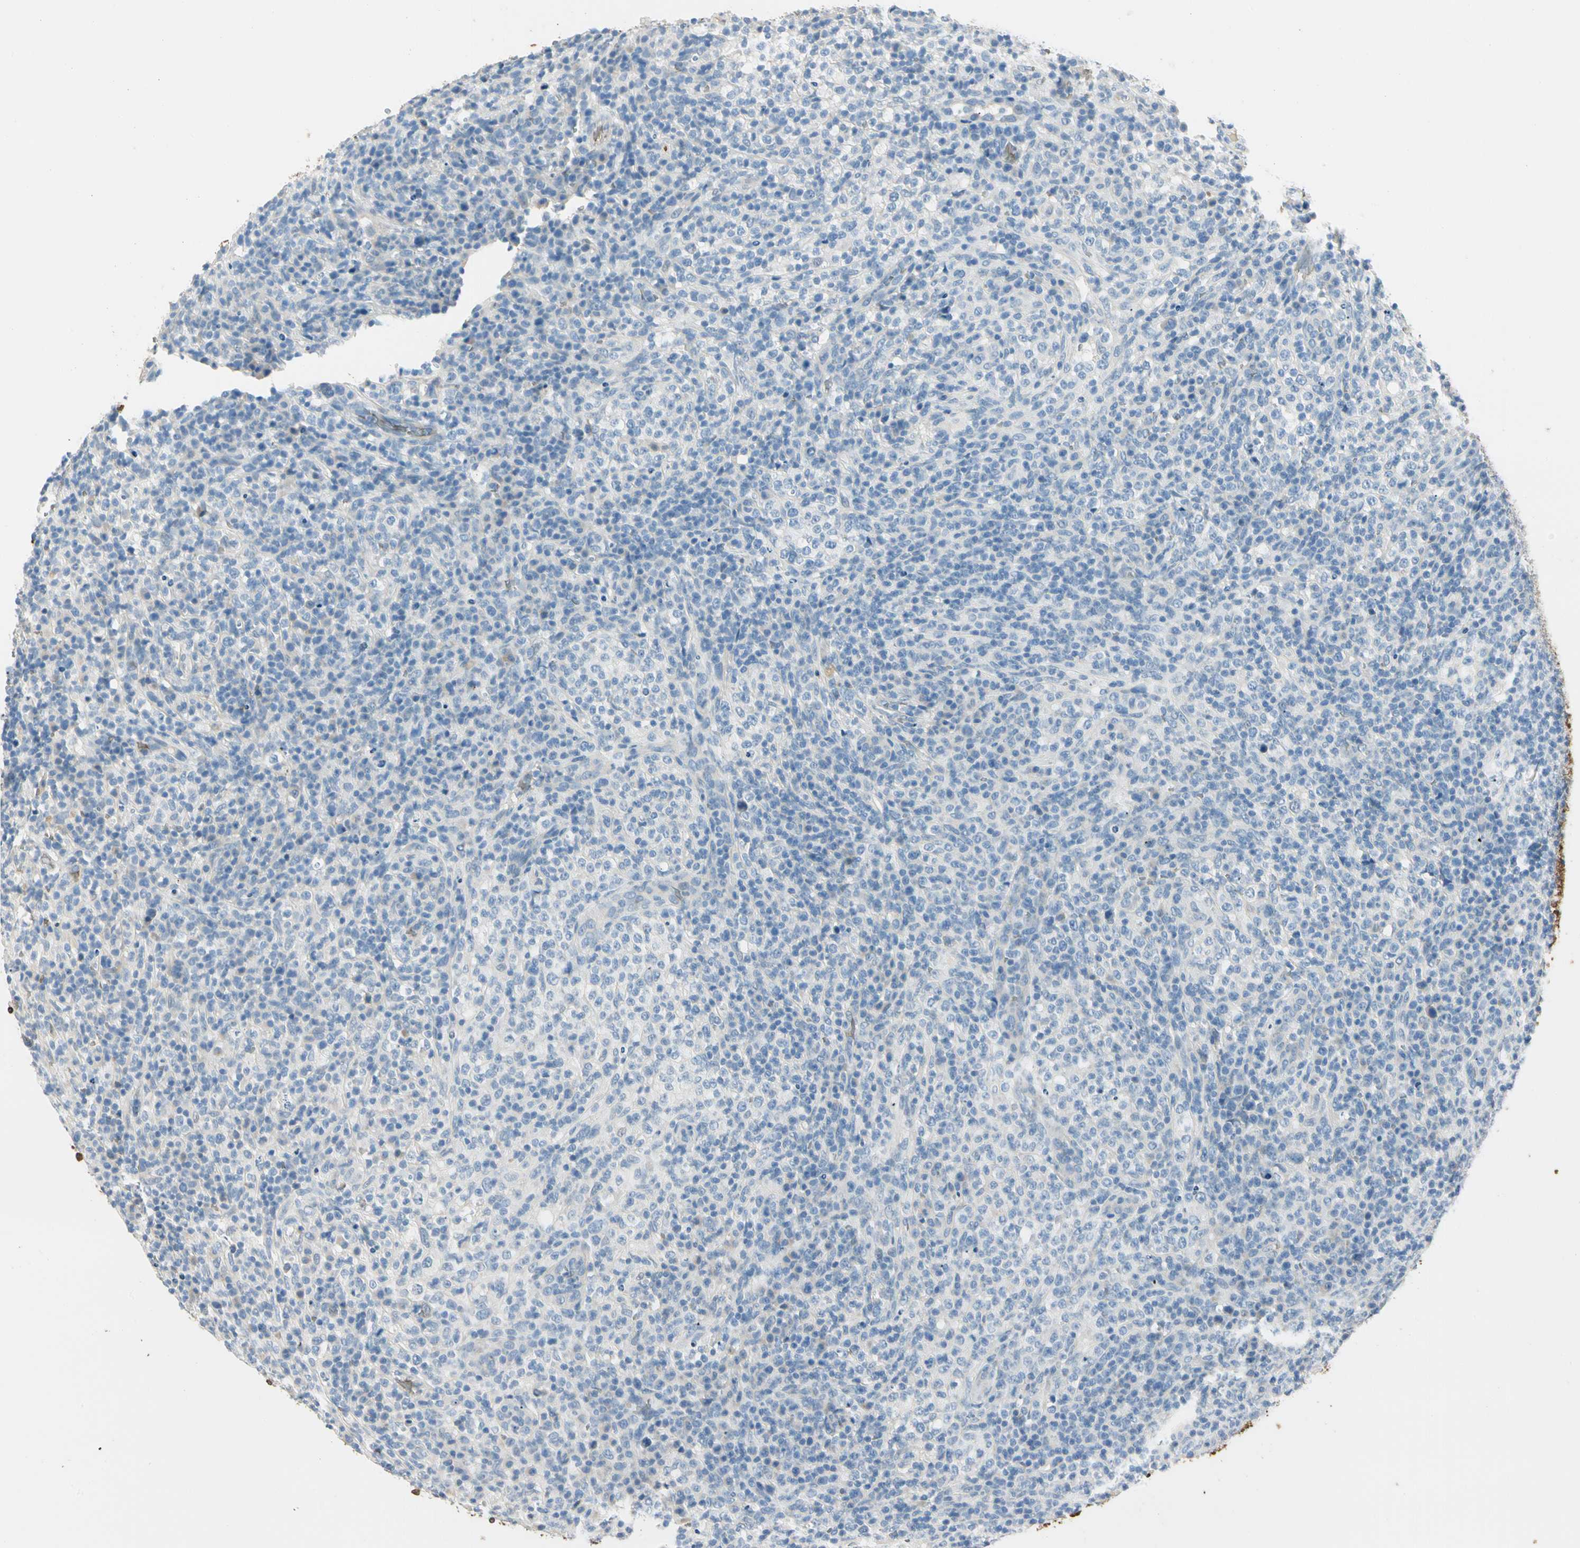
{"staining": {"intensity": "negative", "quantity": "none", "location": "none"}, "tissue": "lymphoma", "cell_type": "Tumor cells", "image_type": "cancer", "snomed": [{"axis": "morphology", "description": "Malignant lymphoma, non-Hodgkin's type, High grade"}, {"axis": "topography", "description": "Lymph node"}], "caption": "There is no significant positivity in tumor cells of malignant lymphoma, non-Hodgkin's type (high-grade). Brightfield microscopy of IHC stained with DAB (brown) and hematoxylin (blue), captured at high magnification.", "gene": "CA1", "patient": {"sex": "female", "age": 76}}